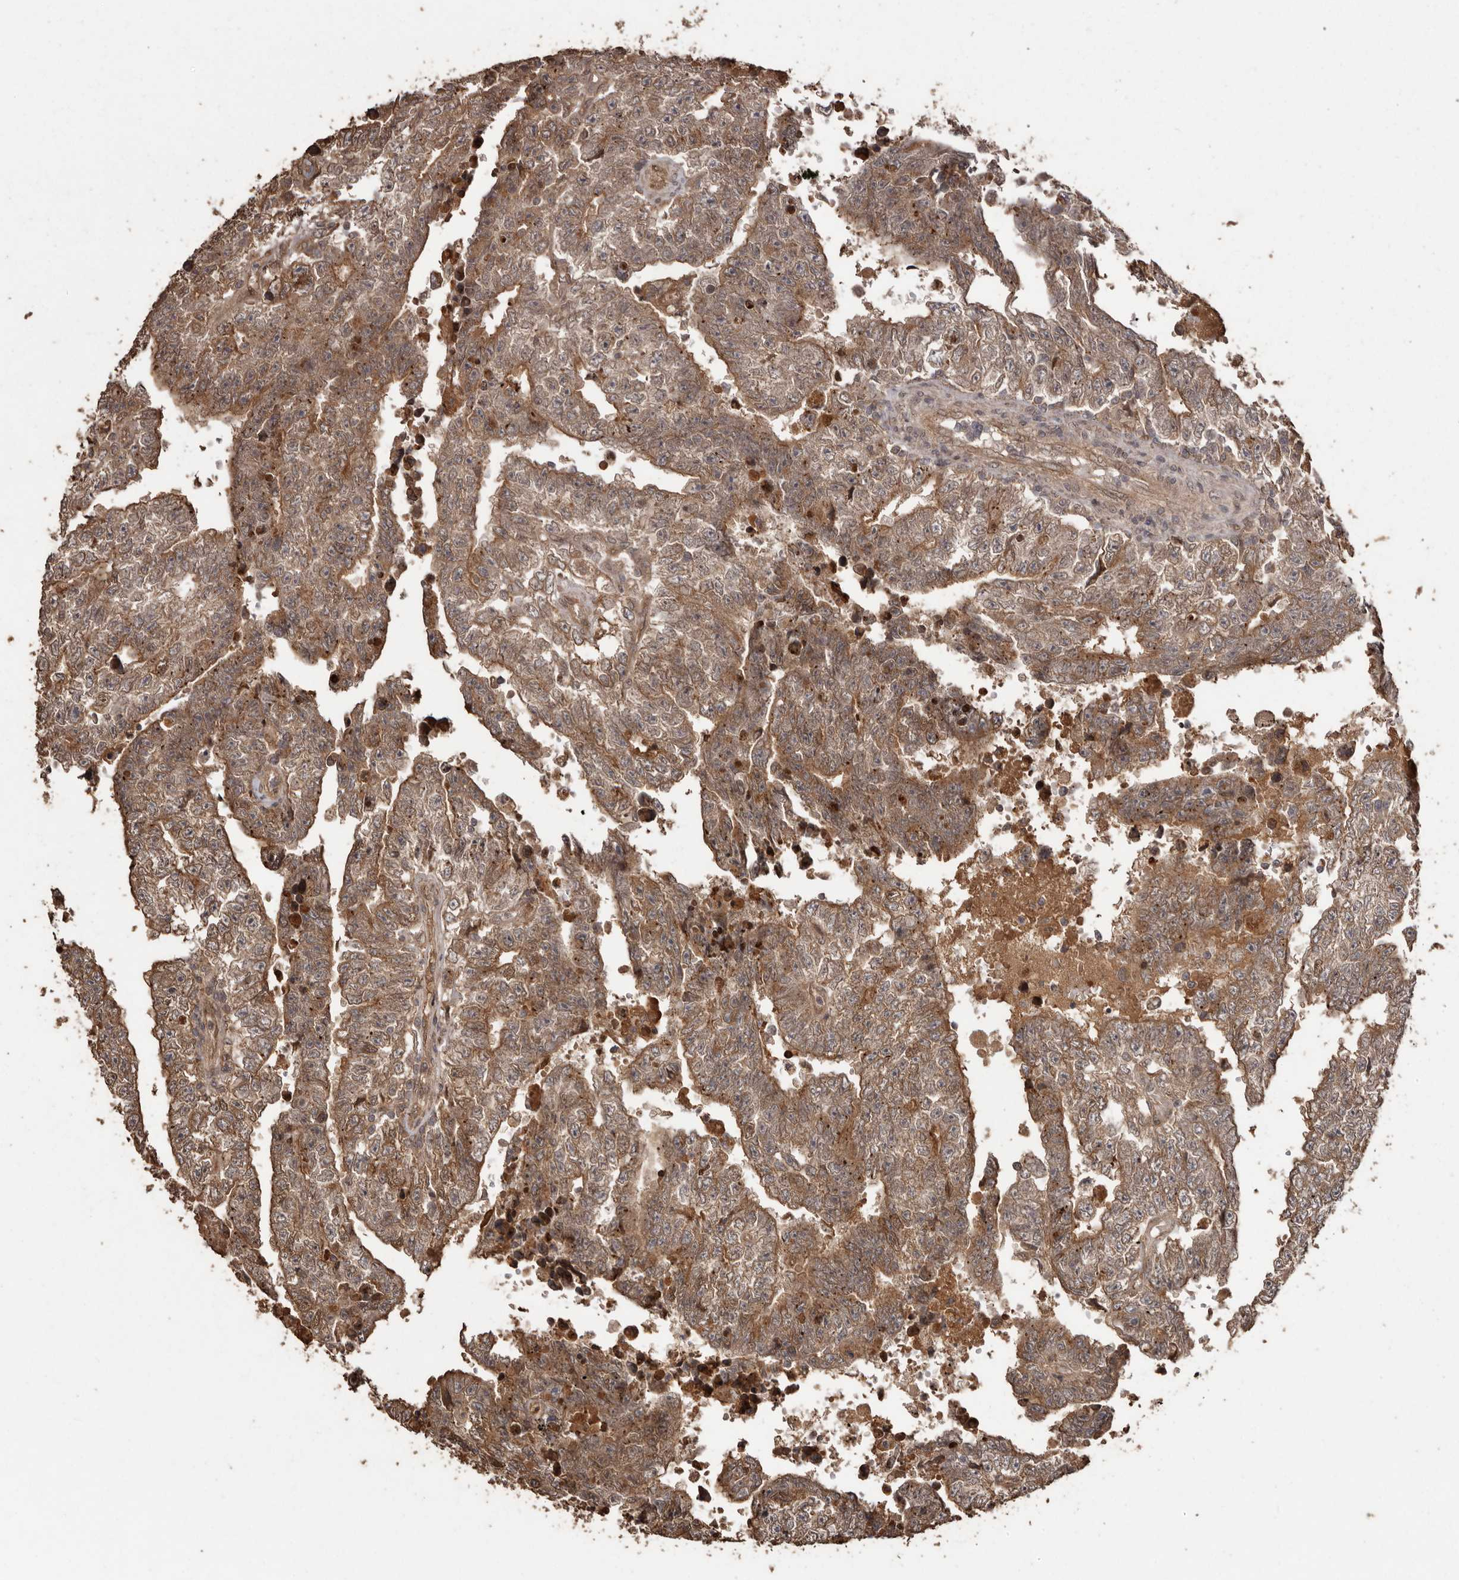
{"staining": {"intensity": "moderate", "quantity": ">75%", "location": "cytoplasmic/membranous"}, "tissue": "testis cancer", "cell_type": "Tumor cells", "image_type": "cancer", "snomed": [{"axis": "morphology", "description": "Carcinoma, Embryonal, NOS"}, {"axis": "topography", "description": "Testis"}], "caption": "This micrograph reveals immunohistochemistry (IHC) staining of human testis embryonal carcinoma, with medium moderate cytoplasmic/membranous staining in approximately >75% of tumor cells.", "gene": "NUP43", "patient": {"sex": "male", "age": 25}}